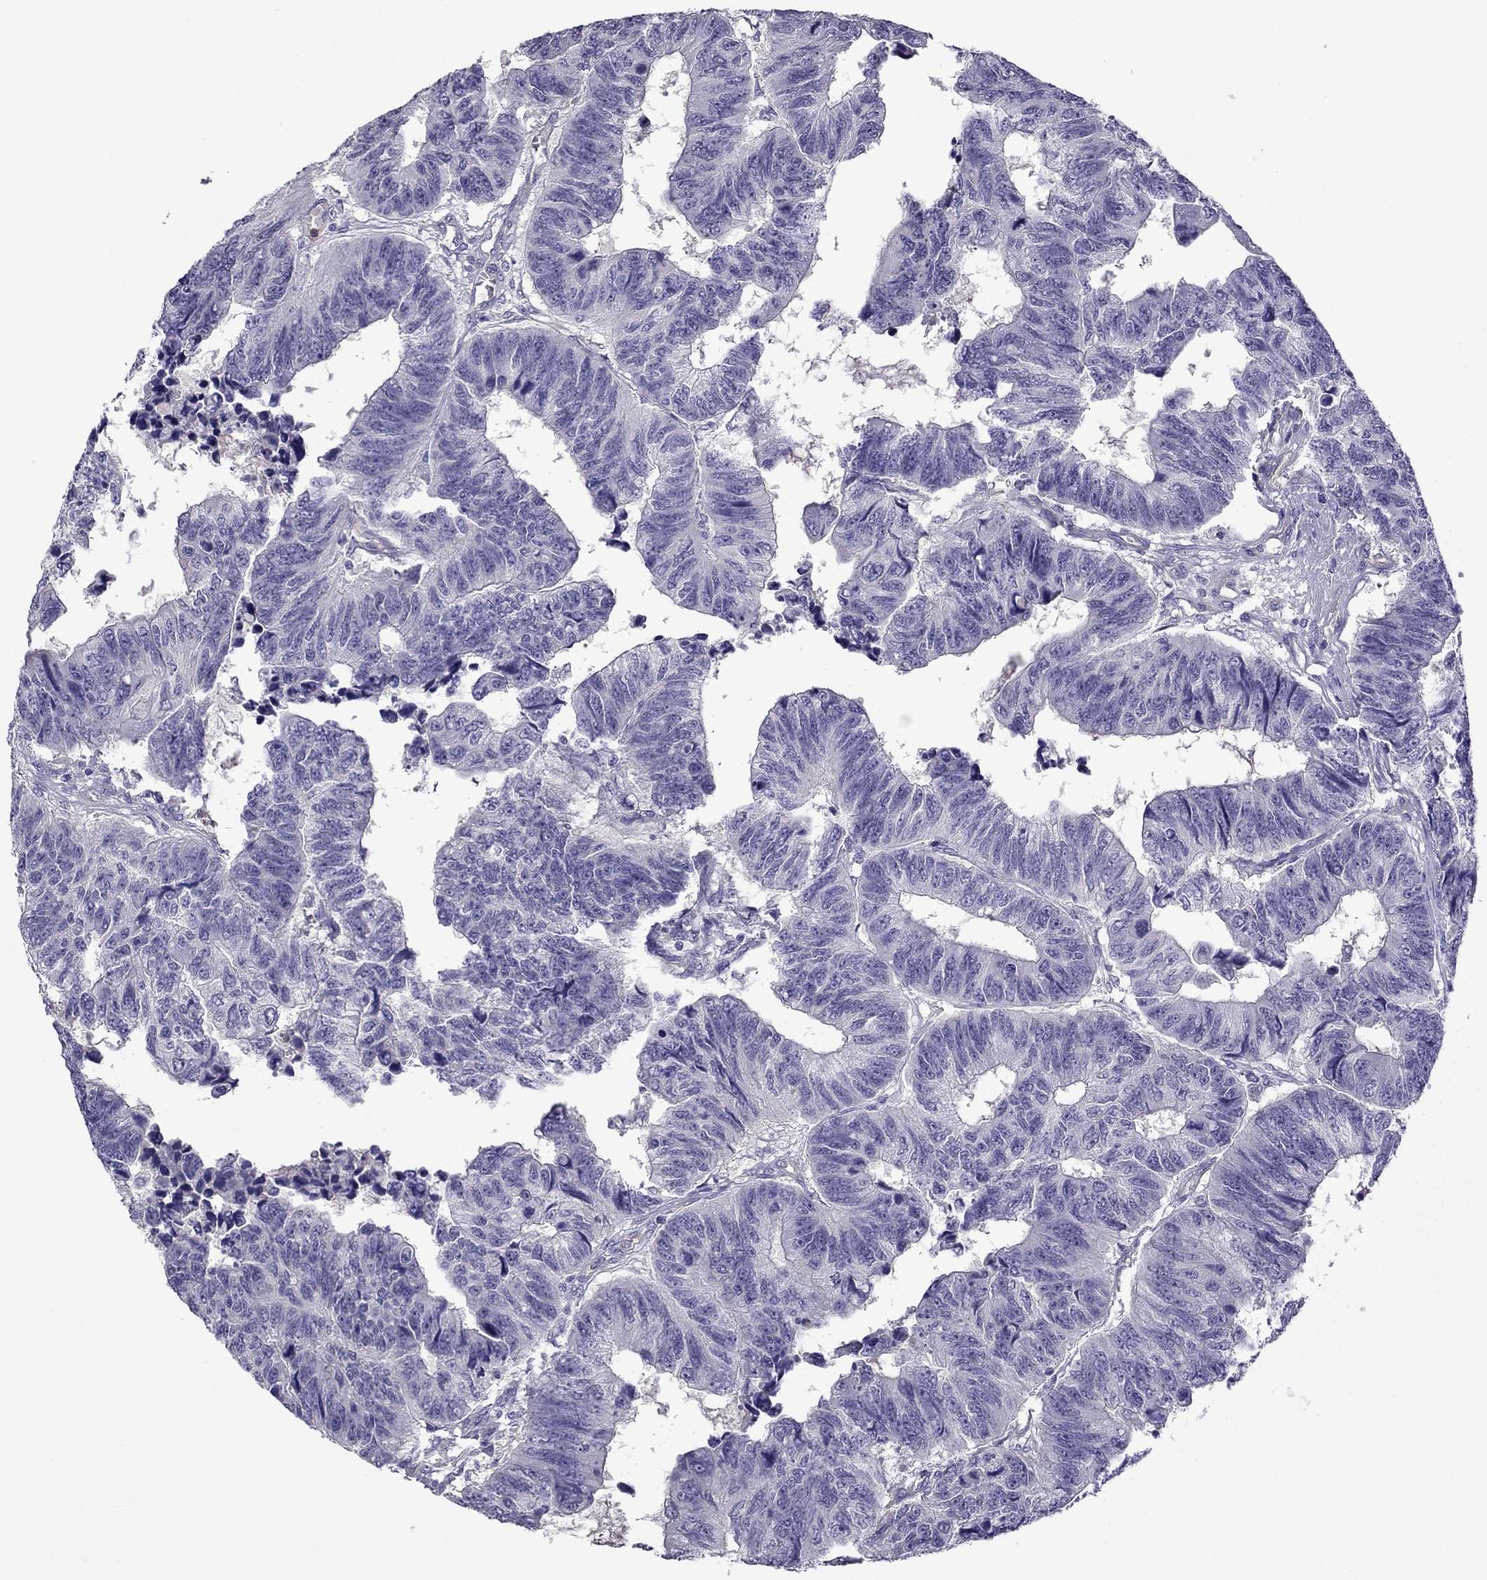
{"staining": {"intensity": "negative", "quantity": "none", "location": "none"}, "tissue": "colorectal cancer", "cell_type": "Tumor cells", "image_type": "cancer", "snomed": [{"axis": "morphology", "description": "Adenocarcinoma, NOS"}, {"axis": "topography", "description": "Rectum"}], "caption": "Tumor cells show no significant protein positivity in colorectal adenocarcinoma.", "gene": "STOML3", "patient": {"sex": "female", "age": 85}}